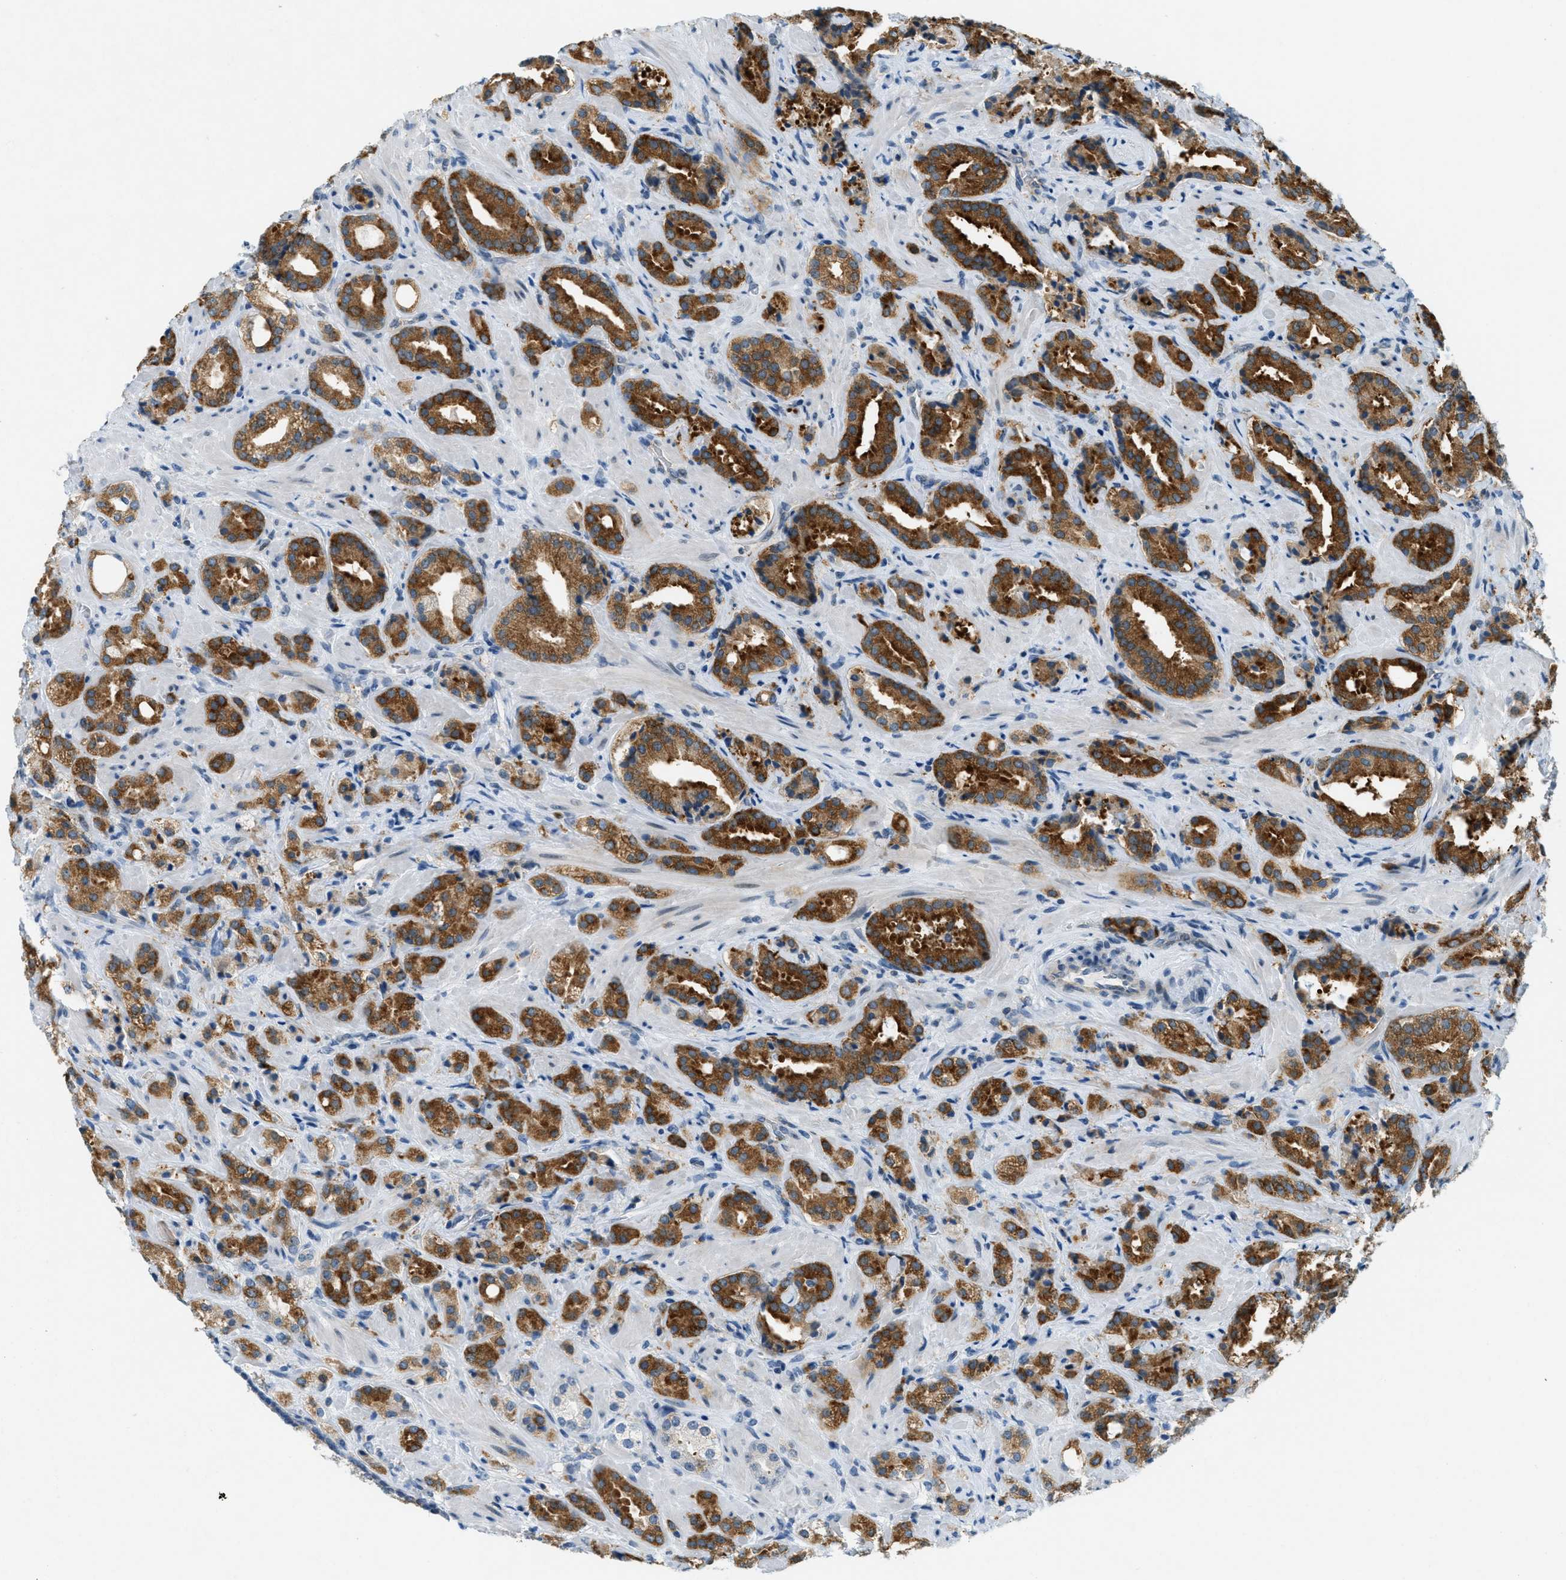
{"staining": {"intensity": "strong", "quantity": ">75%", "location": "cytoplasmic/membranous"}, "tissue": "prostate cancer", "cell_type": "Tumor cells", "image_type": "cancer", "snomed": [{"axis": "morphology", "description": "Adenocarcinoma, High grade"}, {"axis": "topography", "description": "Prostate"}], "caption": "This histopathology image demonstrates immunohistochemistry (IHC) staining of human prostate cancer (high-grade adenocarcinoma), with high strong cytoplasmic/membranous expression in about >75% of tumor cells.", "gene": "FYN", "patient": {"sex": "male", "age": 64}}